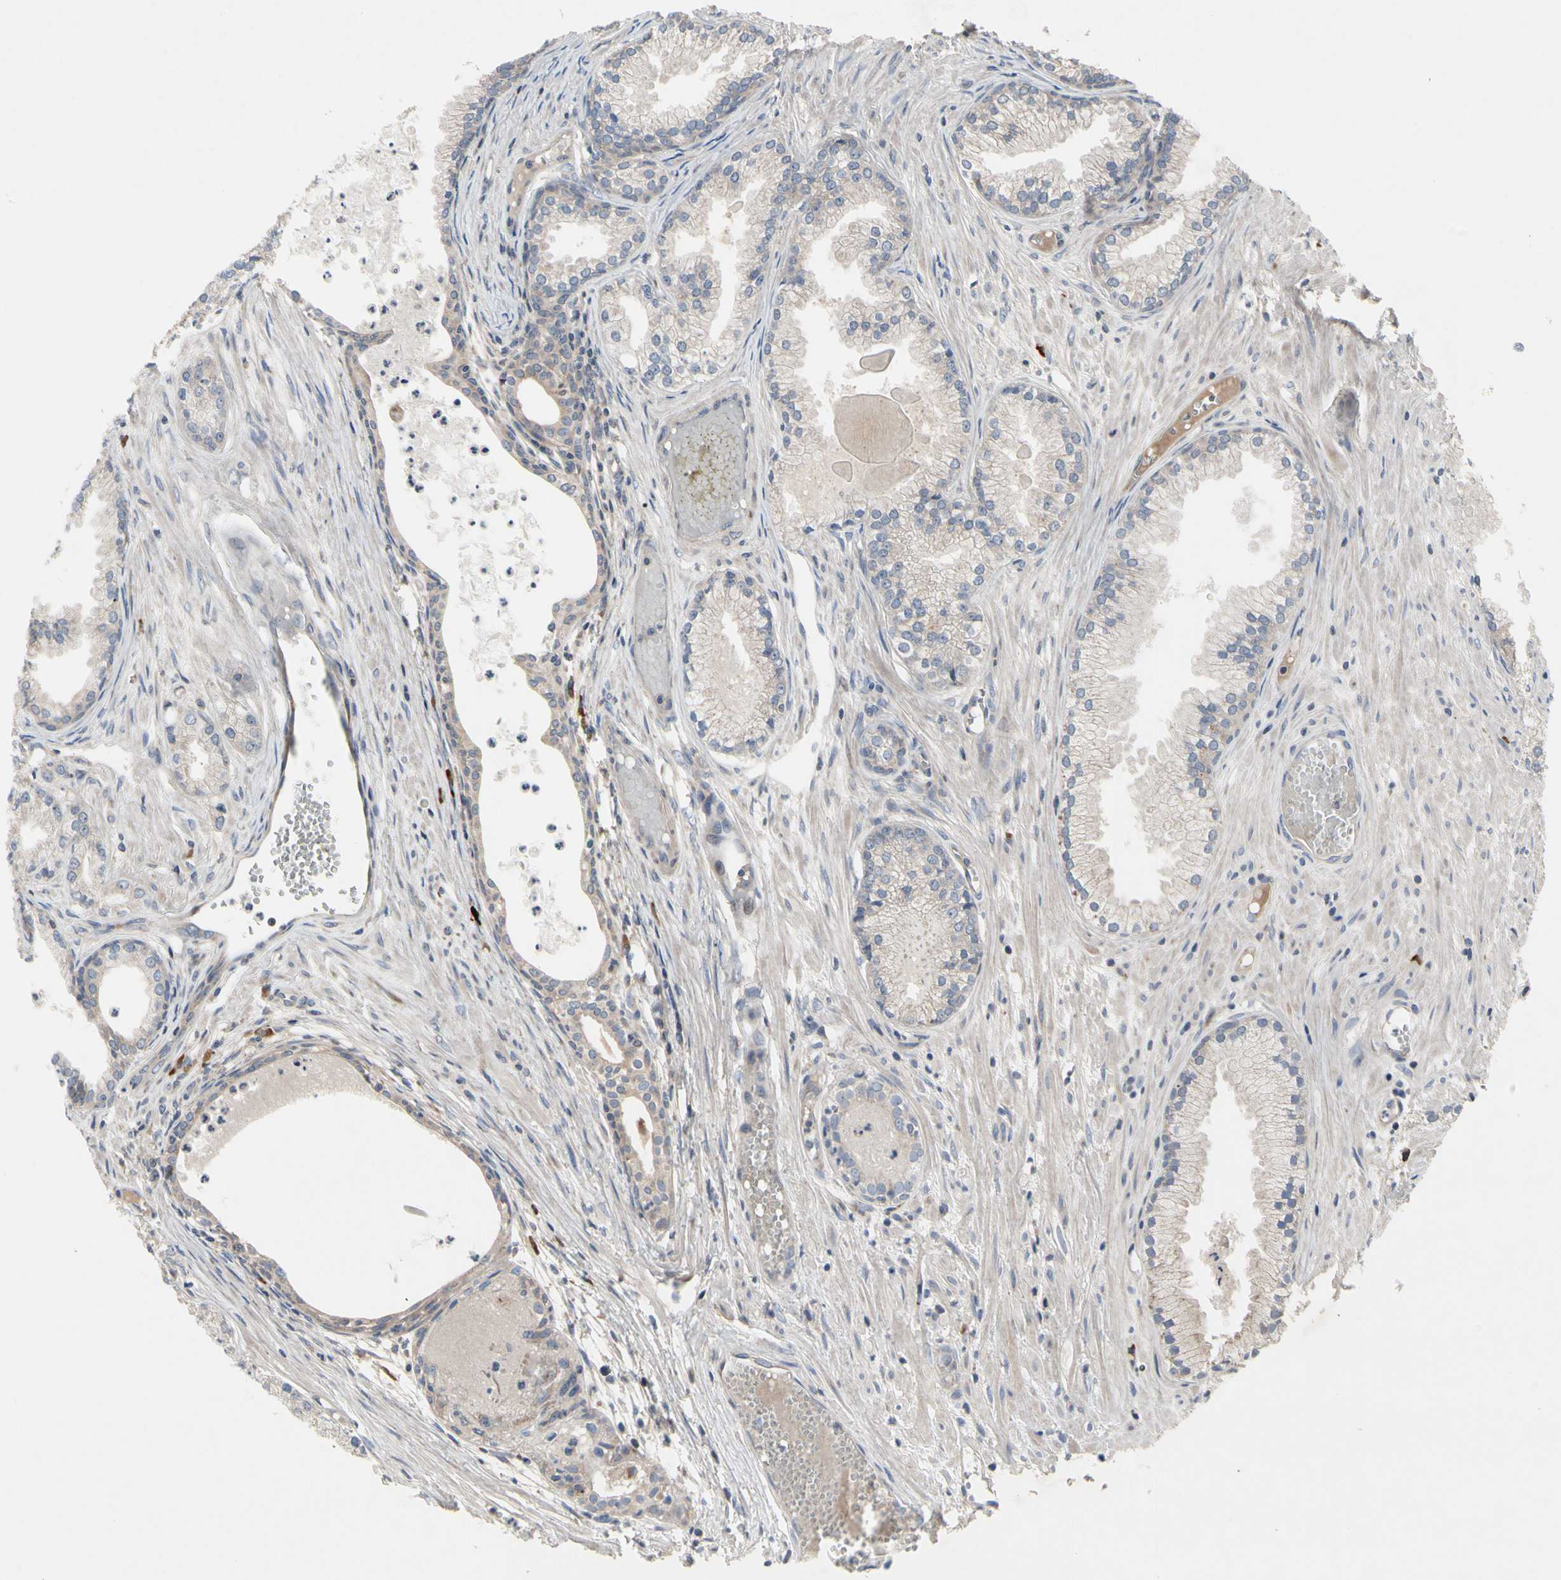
{"staining": {"intensity": "negative", "quantity": "none", "location": "none"}, "tissue": "prostate cancer", "cell_type": "Tumor cells", "image_type": "cancer", "snomed": [{"axis": "morphology", "description": "Adenocarcinoma, Low grade"}, {"axis": "topography", "description": "Prostate"}], "caption": "Tumor cells show no significant protein staining in prostate low-grade adenocarcinoma.", "gene": "MMEL1", "patient": {"sex": "male", "age": 72}}